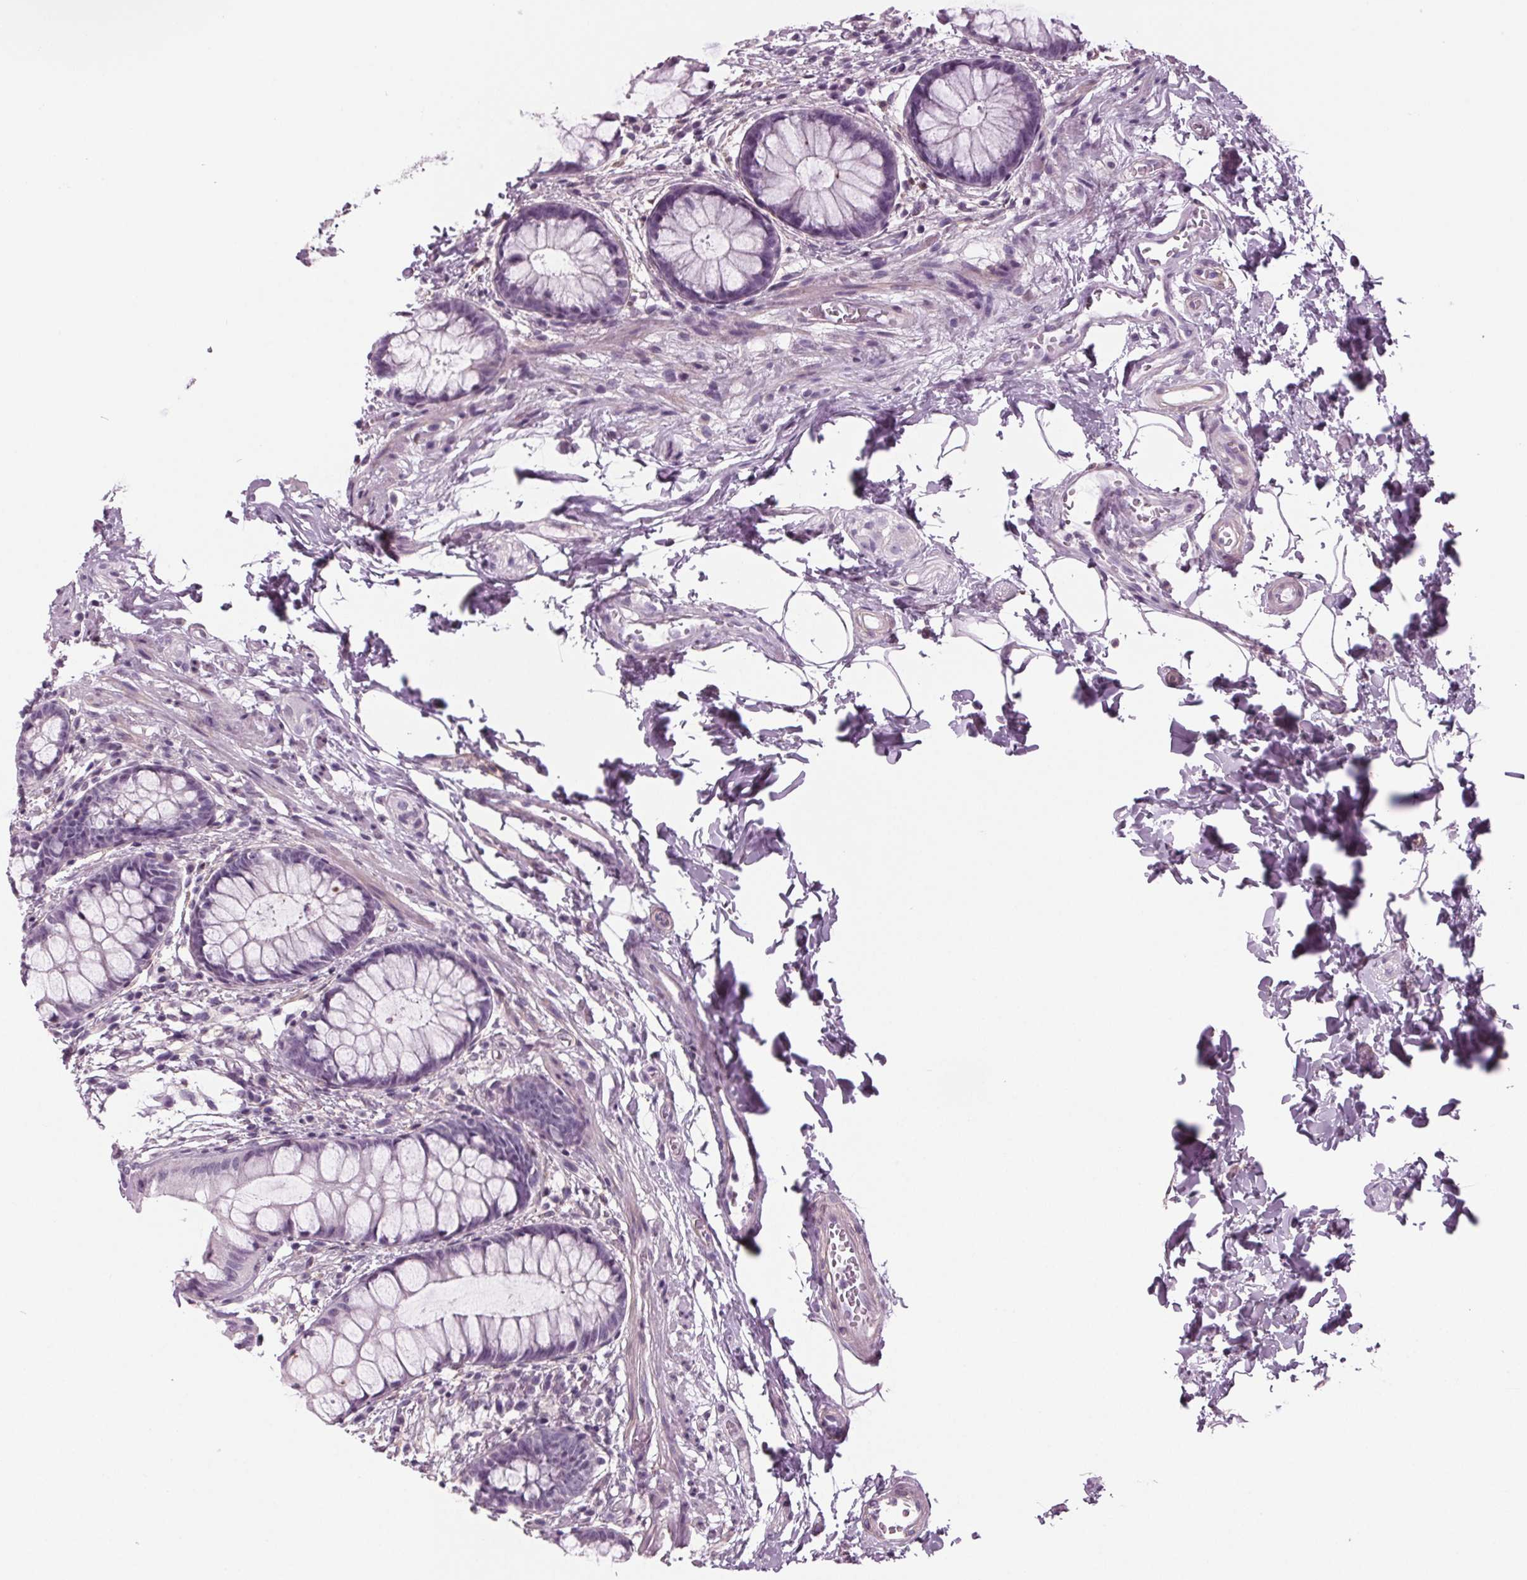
{"staining": {"intensity": "negative", "quantity": "none", "location": "none"}, "tissue": "rectum", "cell_type": "Glandular cells", "image_type": "normal", "snomed": [{"axis": "morphology", "description": "Normal tissue, NOS"}, {"axis": "topography", "description": "Rectum"}], "caption": "Immunohistochemistry image of normal rectum stained for a protein (brown), which reveals no staining in glandular cells.", "gene": "BHLHE22", "patient": {"sex": "female", "age": 62}}